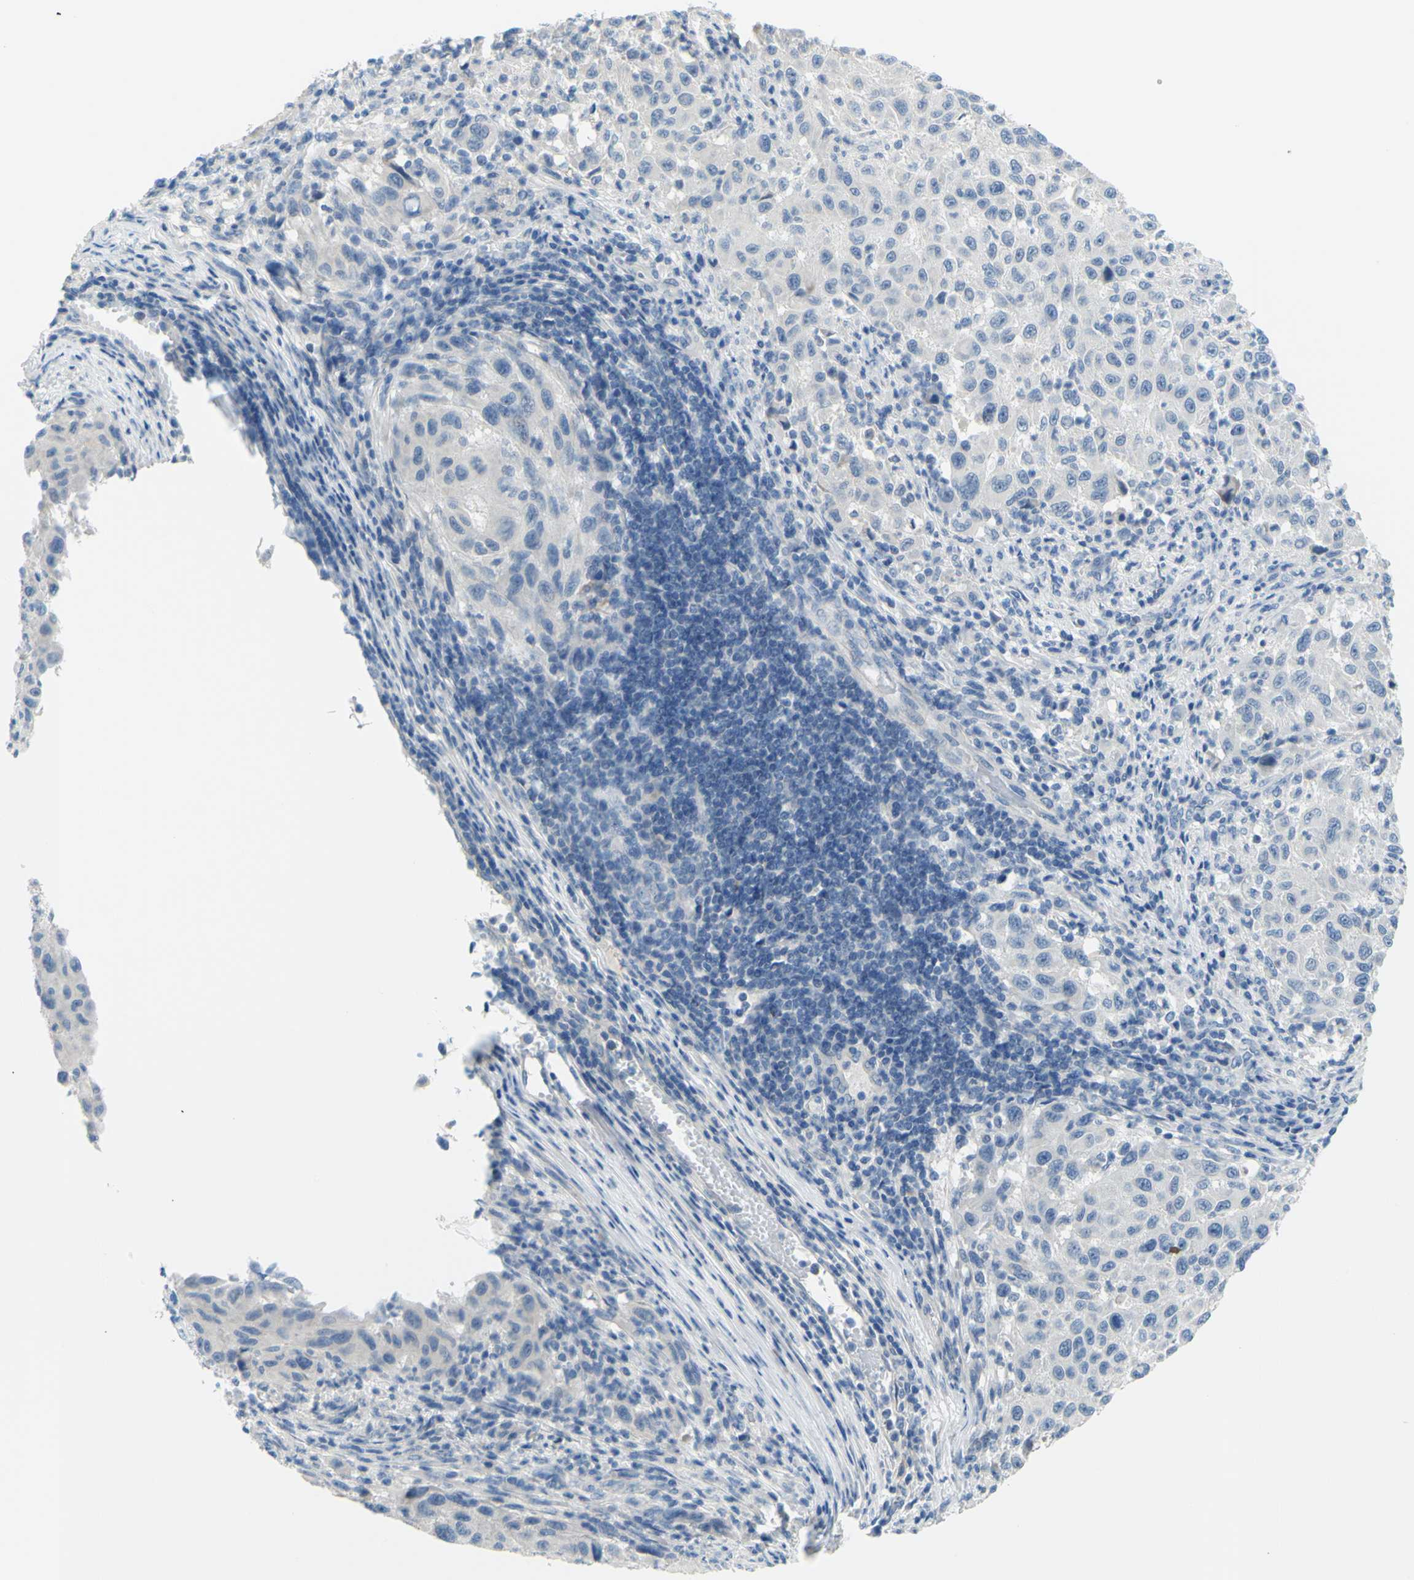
{"staining": {"intensity": "negative", "quantity": "none", "location": "none"}, "tissue": "melanoma", "cell_type": "Tumor cells", "image_type": "cancer", "snomed": [{"axis": "morphology", "description": "Malignant melanoma, Metastatic site"}, {"axis": "topography", "description": "Lymph node"}], "caption": "DAB immunohistochemical staining of melanoma demonstrates no significant positivity in tumor cells.", "gene": "SLC1A2", "patient": {"sex": "male", "age": 61}}